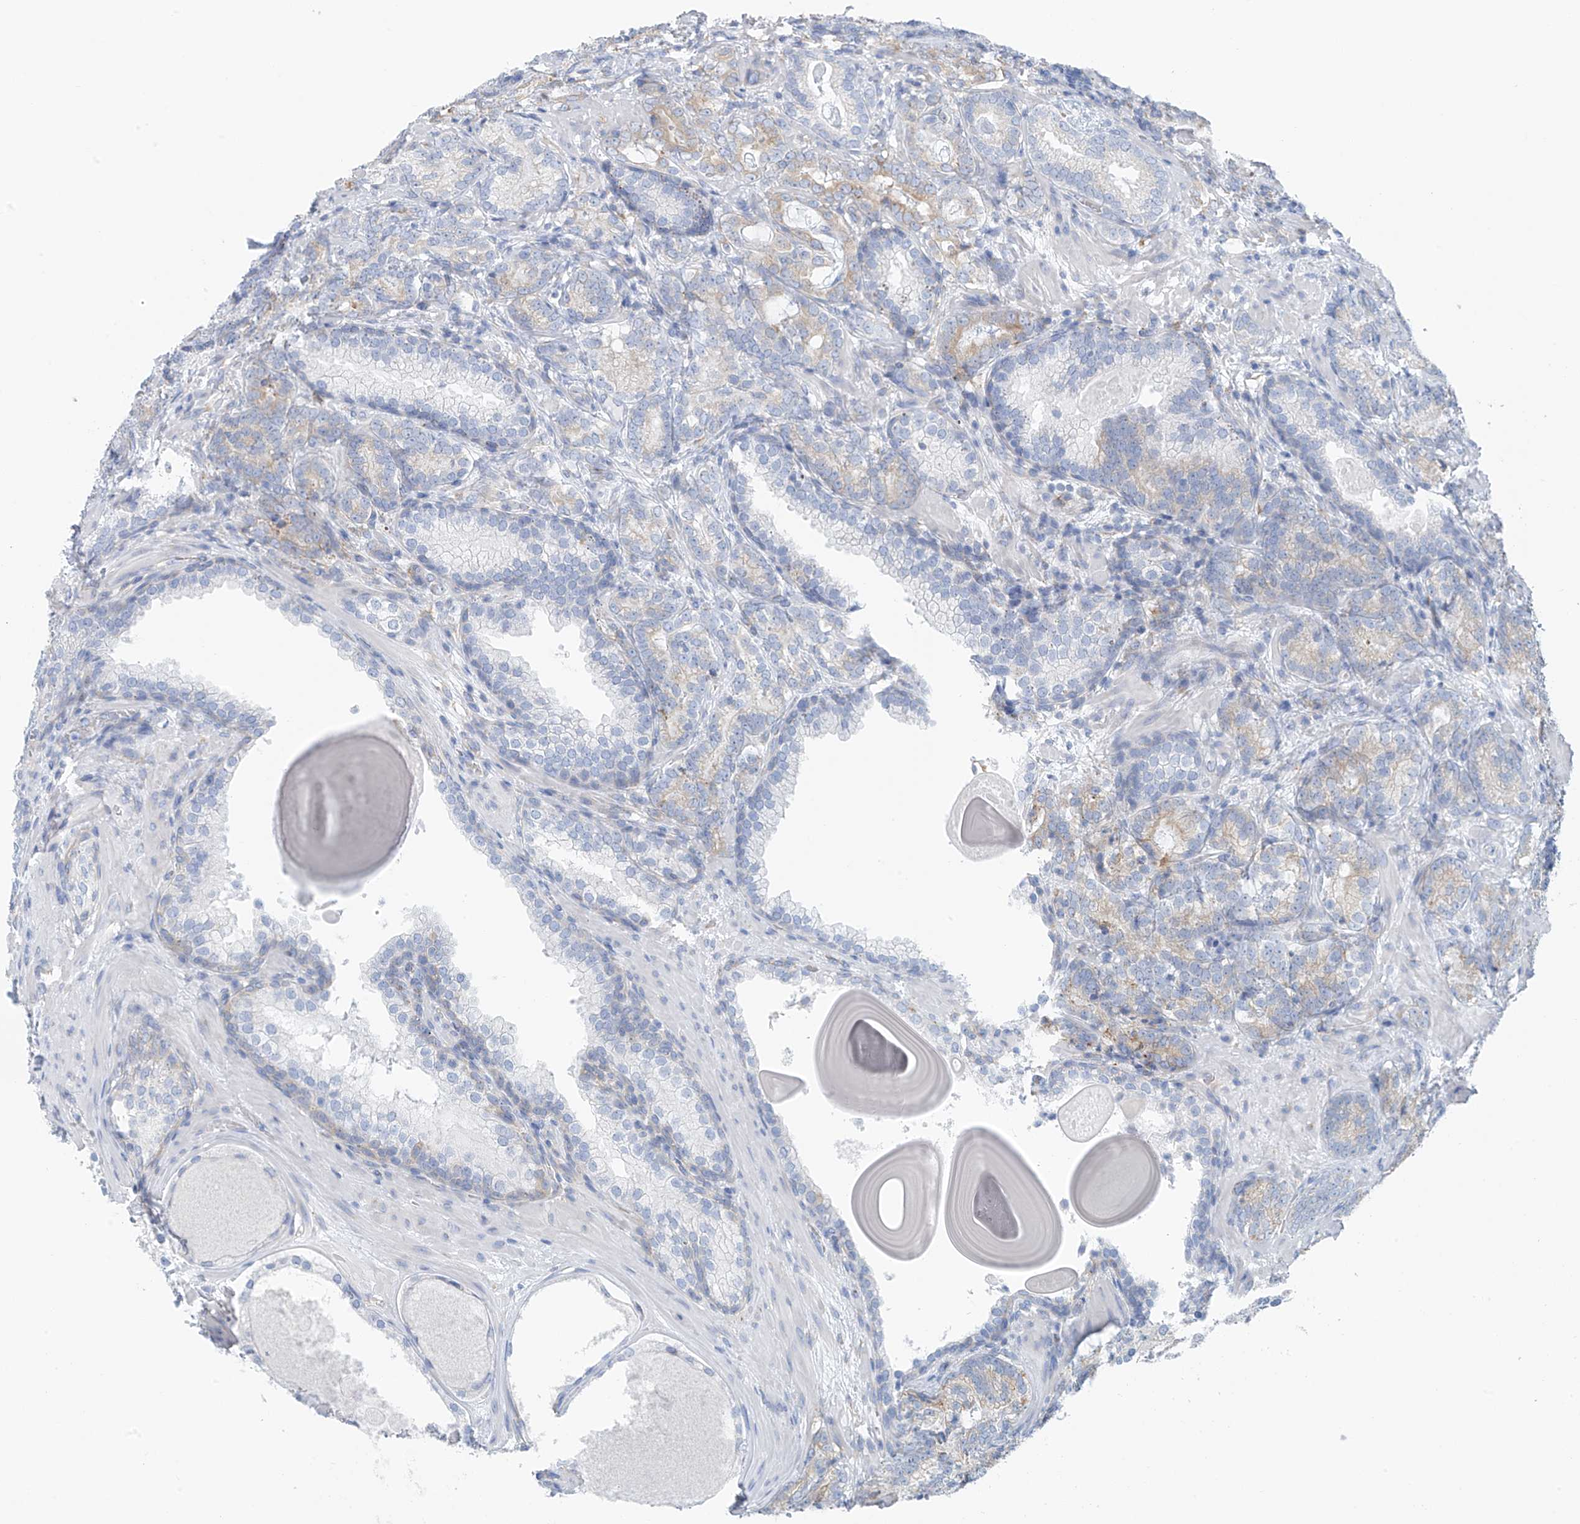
{"staining": {"intensity": "negative", "quantity": "none", "location": "none"}, "tissue": "prostate cancer", "cell_type": "Tumor cells", "image_type": "cancer", "snomed": [{"axis": "morphology", "description": "Adenocarcinoma, High grade"}, {"axis": "topography", "description": "Prostate"}], "caption": "Protein analysis of prostate high-grade adenocarcinoma displays no significant expression in tumor cells.", "gene": "RCN2", "patient": {"sex": "male", "age": 66}}